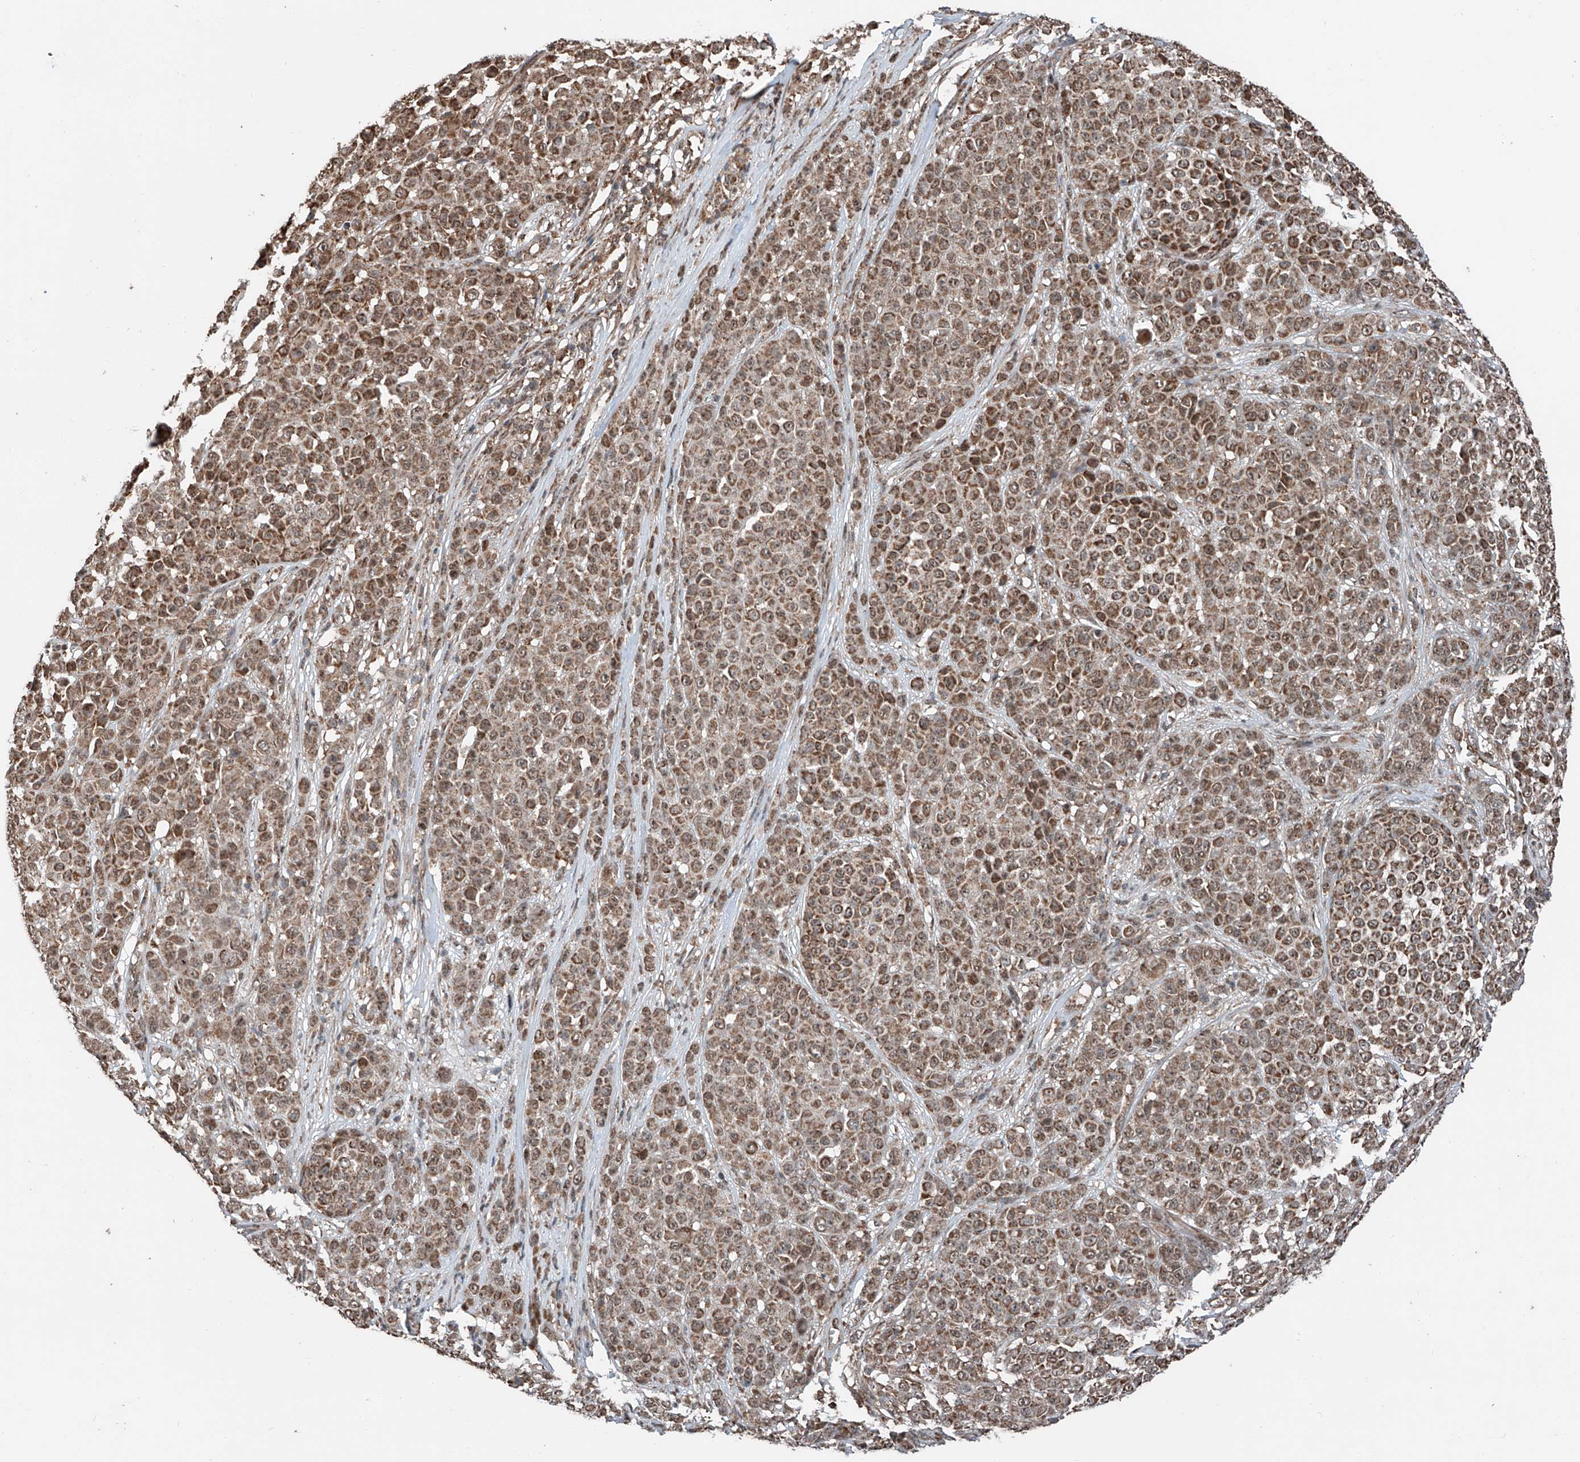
{"staining": {"intensity": "moderate", "quantity": ">75%", "location": "cytoplasmic/membranous"}, "tissue": "melanoma", "cell_type": "Tumor cells", "image_type": "cancer", "snomed": [{"axis": "morphology", "description": "Malignant melanoma, NOS"}, {"axis": "topography", "description": "Skin"}], "caption": "Immunohistochemical staining of human melanoma reveals medium levels of moderate cytoplasmic/membranous positivity in about >75% of tumor cells.", "gene": "ZNF445", "patient": {"sex": "female", "age": 94}}